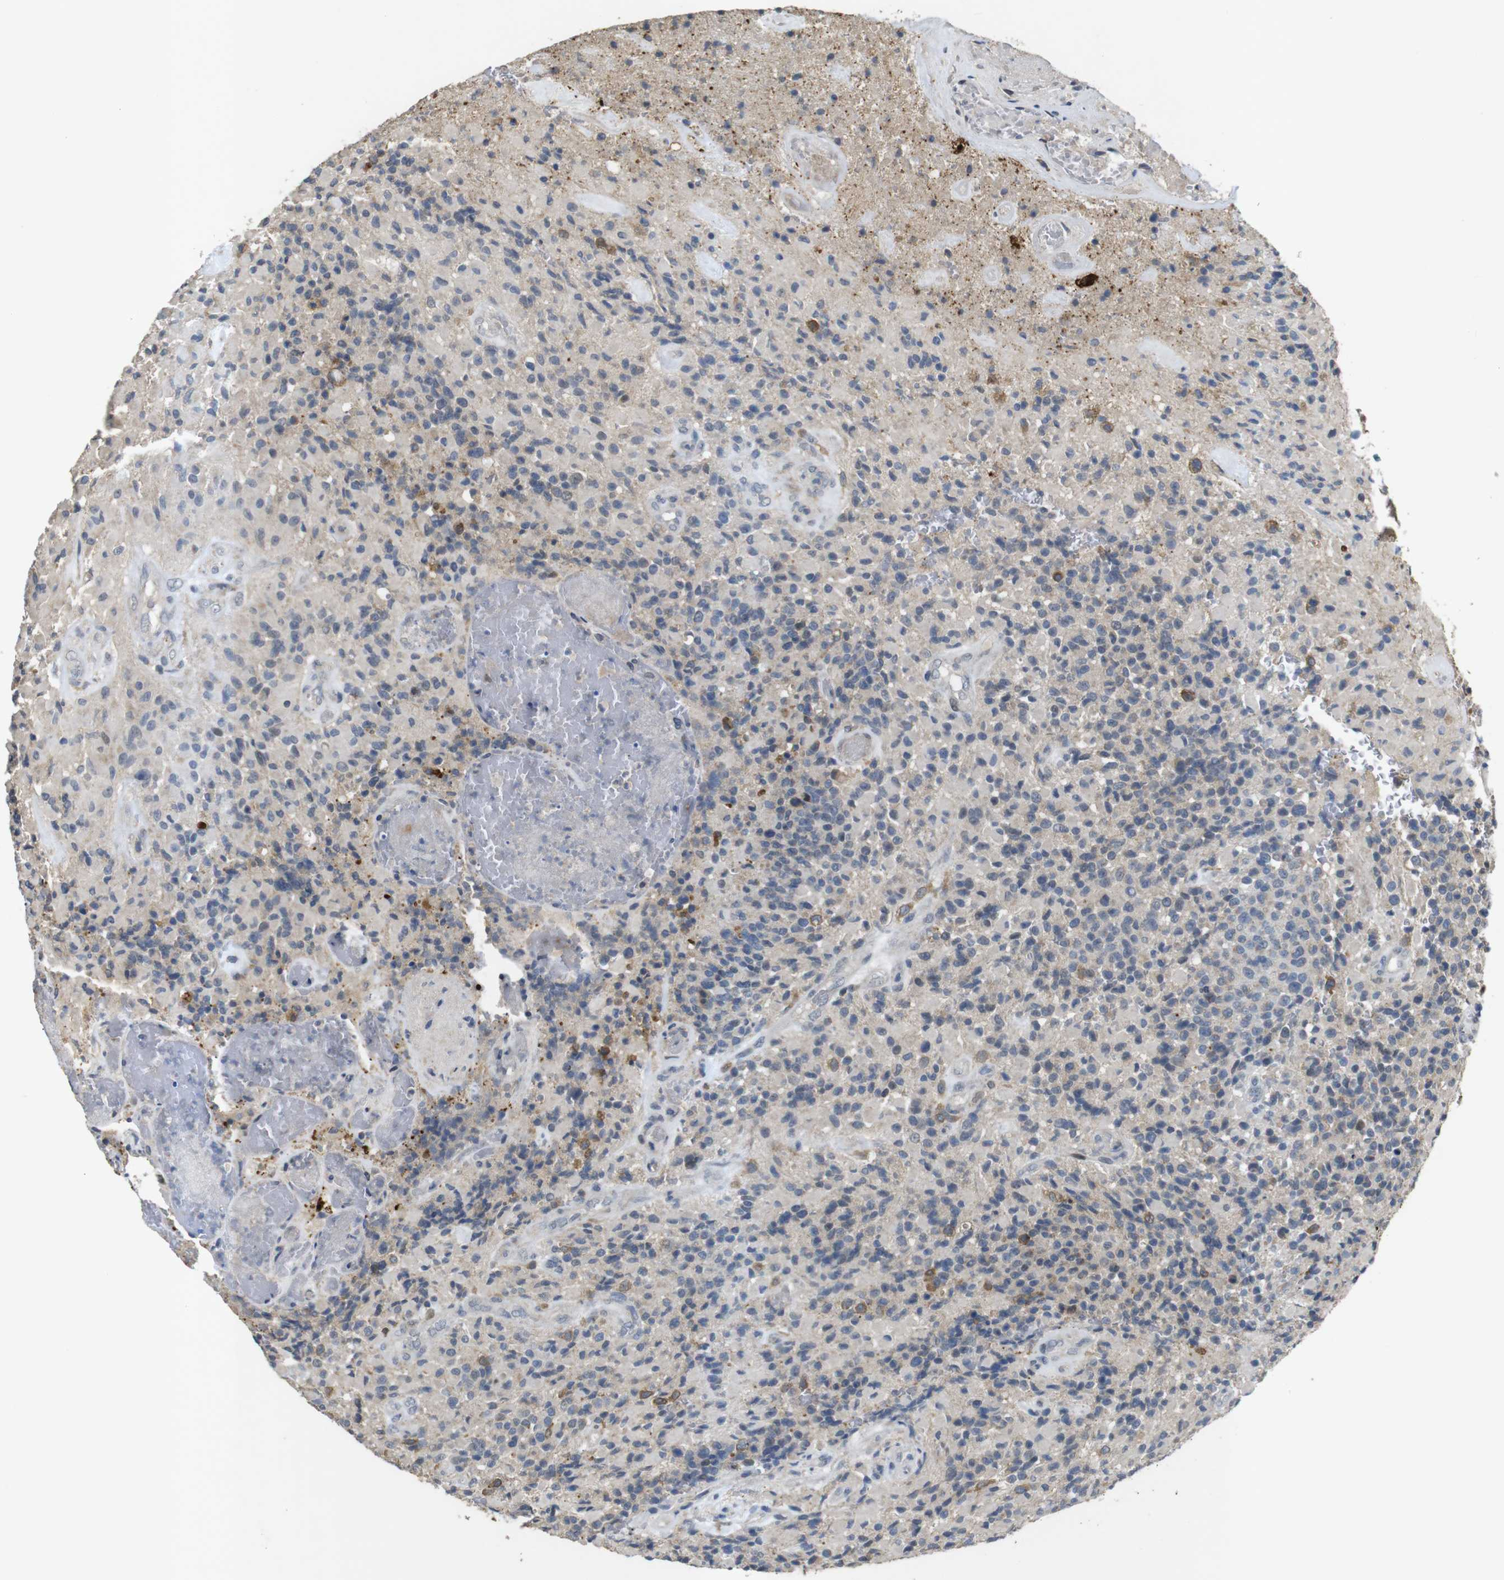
{"staining": {"intensity": "negative", "quantity": "none", "location": "none"}, "tissue": "glioma", "cell_type": "Tumor cells", "image_type": "cancer", "snomed": [{"axis": "morphology", "description": "Glioma, malignant, High grade"}, {"axis": "topography", "description": "Brain"}], "caption": "Tumor cells show no significant protein expression in malignant glioma (high-grade).", "gene": "MAGI2", "patient": {"sex": "male", "age": 71}}